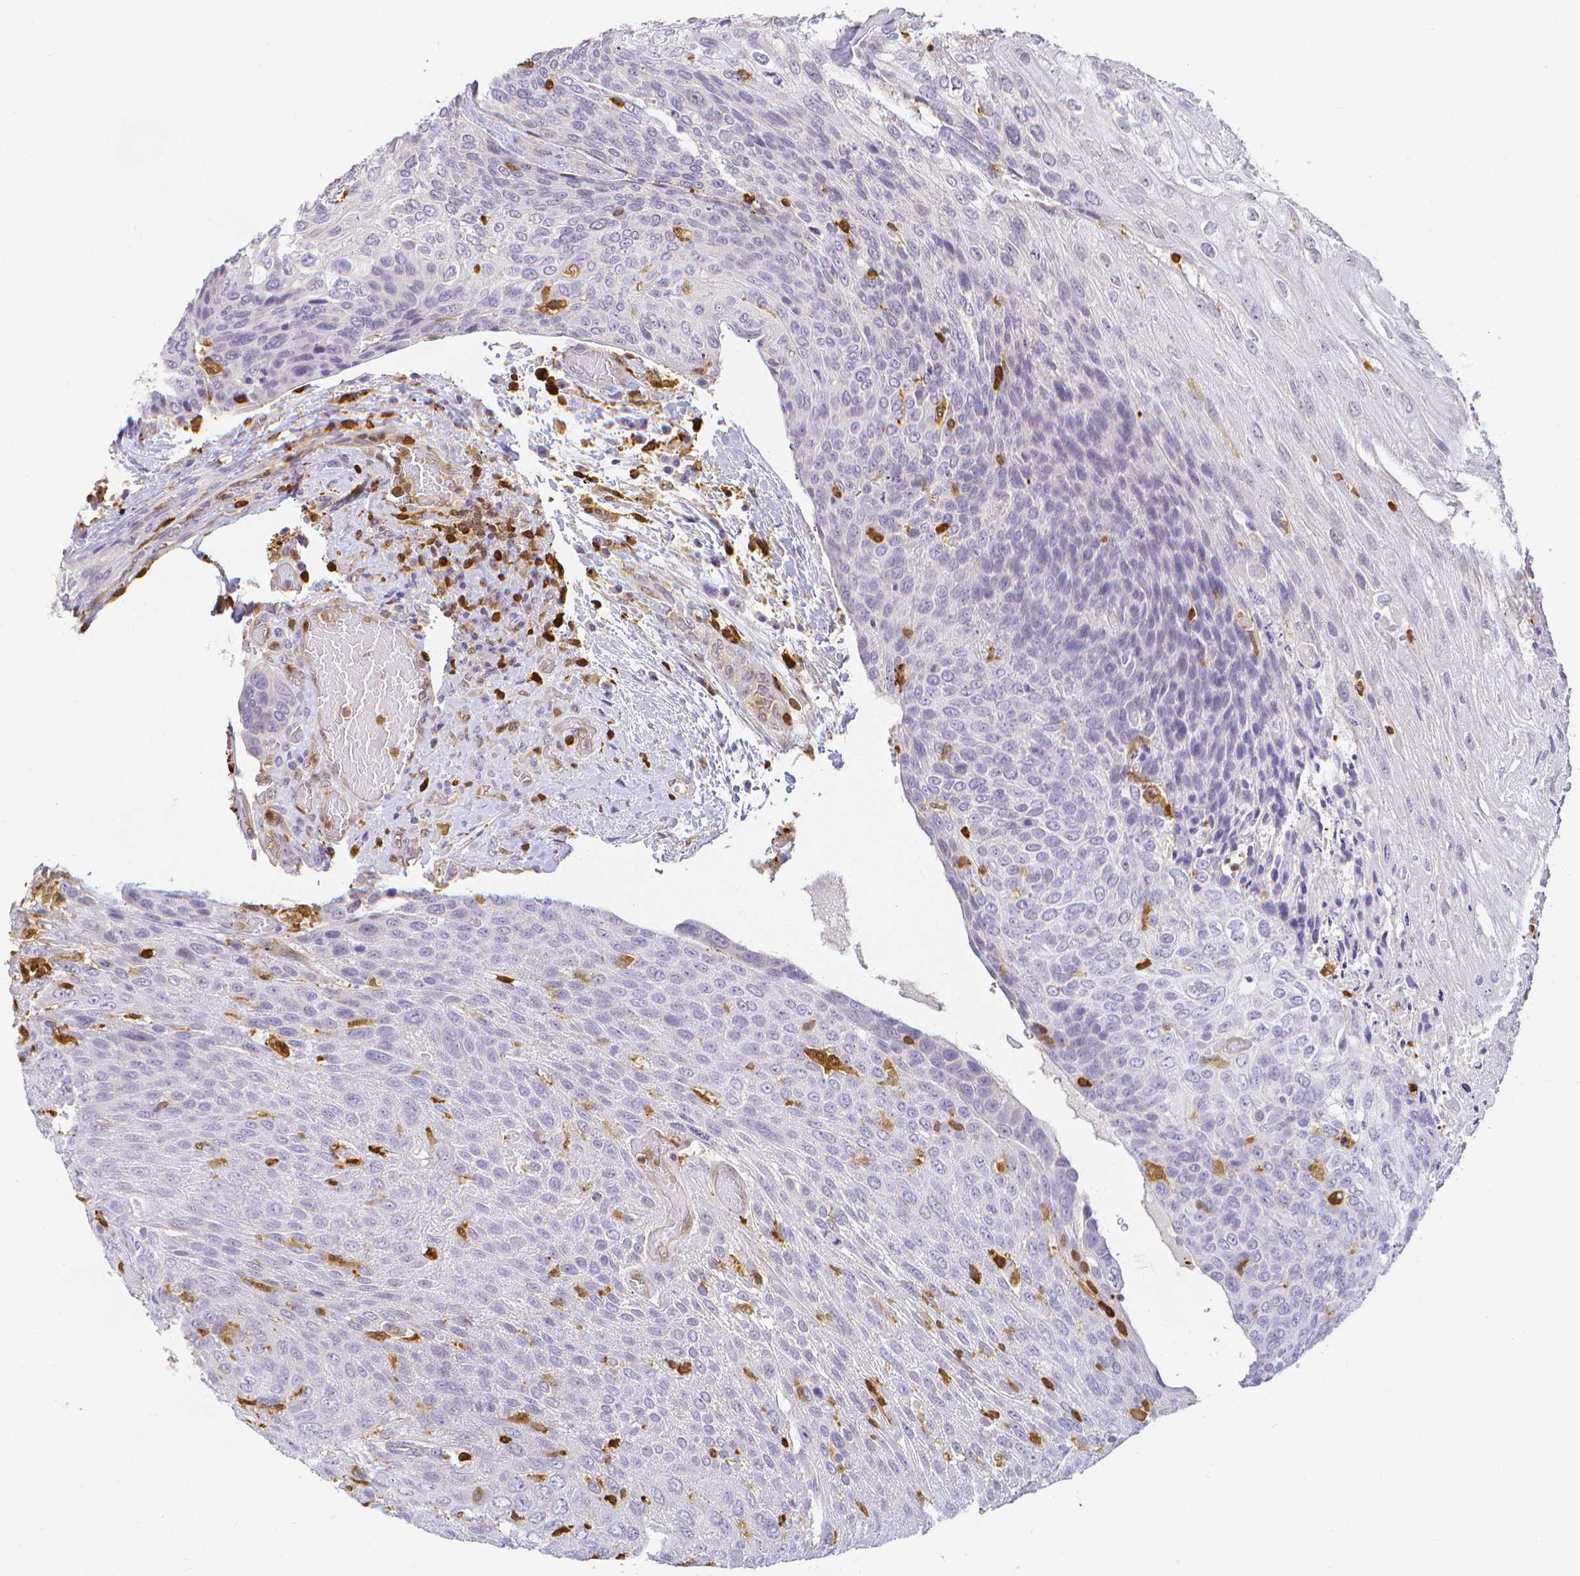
{"staining": {"intensity": "negative", "quantity": "none", "location": "none"}, "tissue": "urothelial cancer", "cell_type": "Tumor cells", "image_type": "cancer", "snomed": [{"axis": "morphology", "description": "Urothelial carcinoma, High grade"}, {"axis": "topography", "description": "Urinary bladder"}], "caption": "Immunohistochemistry image of neoplastic tissue: human urothelial cancer stained with DAB demonstrates no significant protein staining in tumor cells.", "gene": "COTL1", "patient": {"sex": "female", "age": 70}}